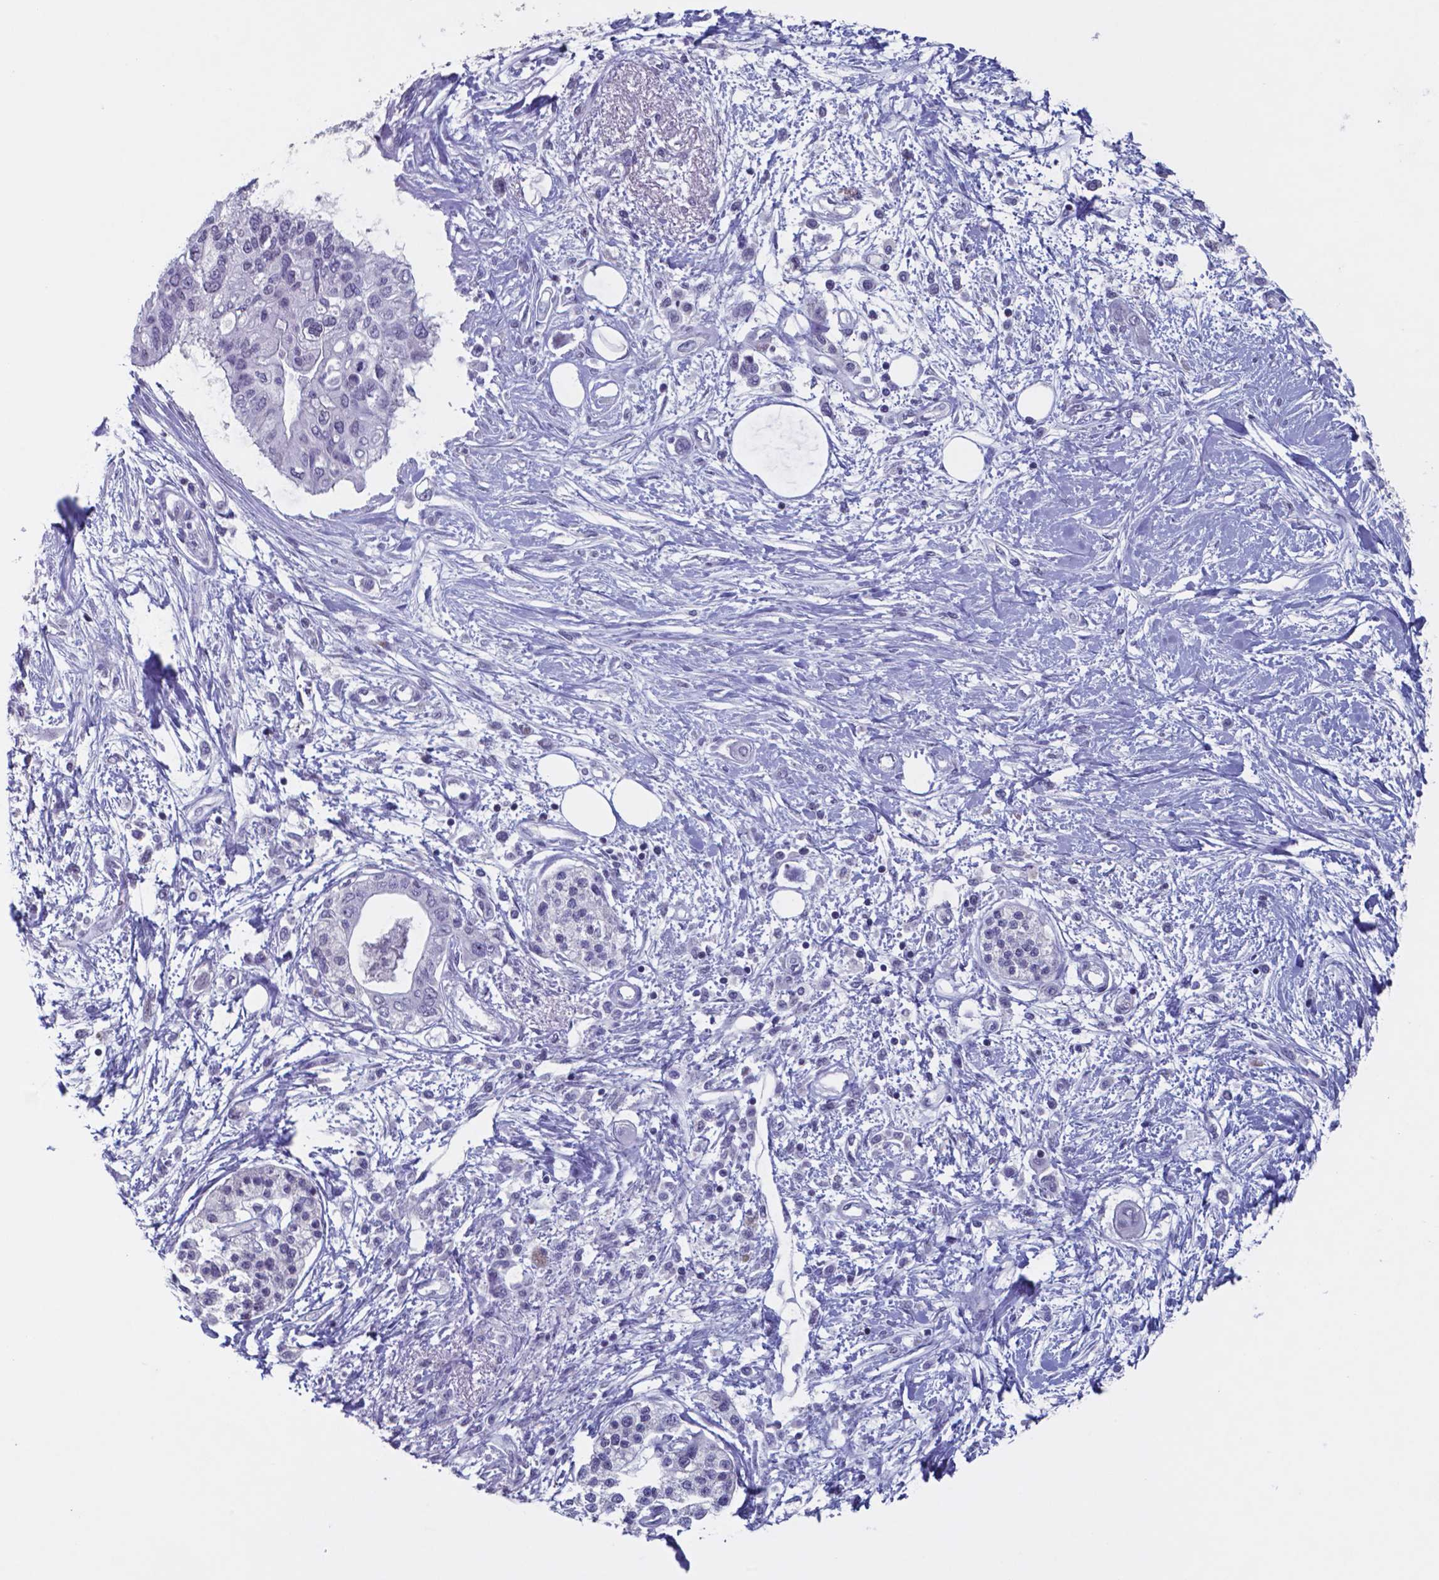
{"staining": {"intensity": "negative", "quantity": "none", "location": "none"}, "tissue": "pancreatic cancer", "cell_type": "Tumor cells", "image_type": "cancer", "snomed": [{"axis": "morphology", "description": "Adenocarcinoma, NOS"}, {"axis": "topography", "description": "Pancreas"}], "caption": "DAB immunohistochemical staining of adenocarcinoma (pancreatic) exhibits no significant positivity in tumor cells. (Immunohistochemistry, brightfield microscopy, high magnification).", "gene": "TDP2", "patient": {"sex": "female", "age": 77}}